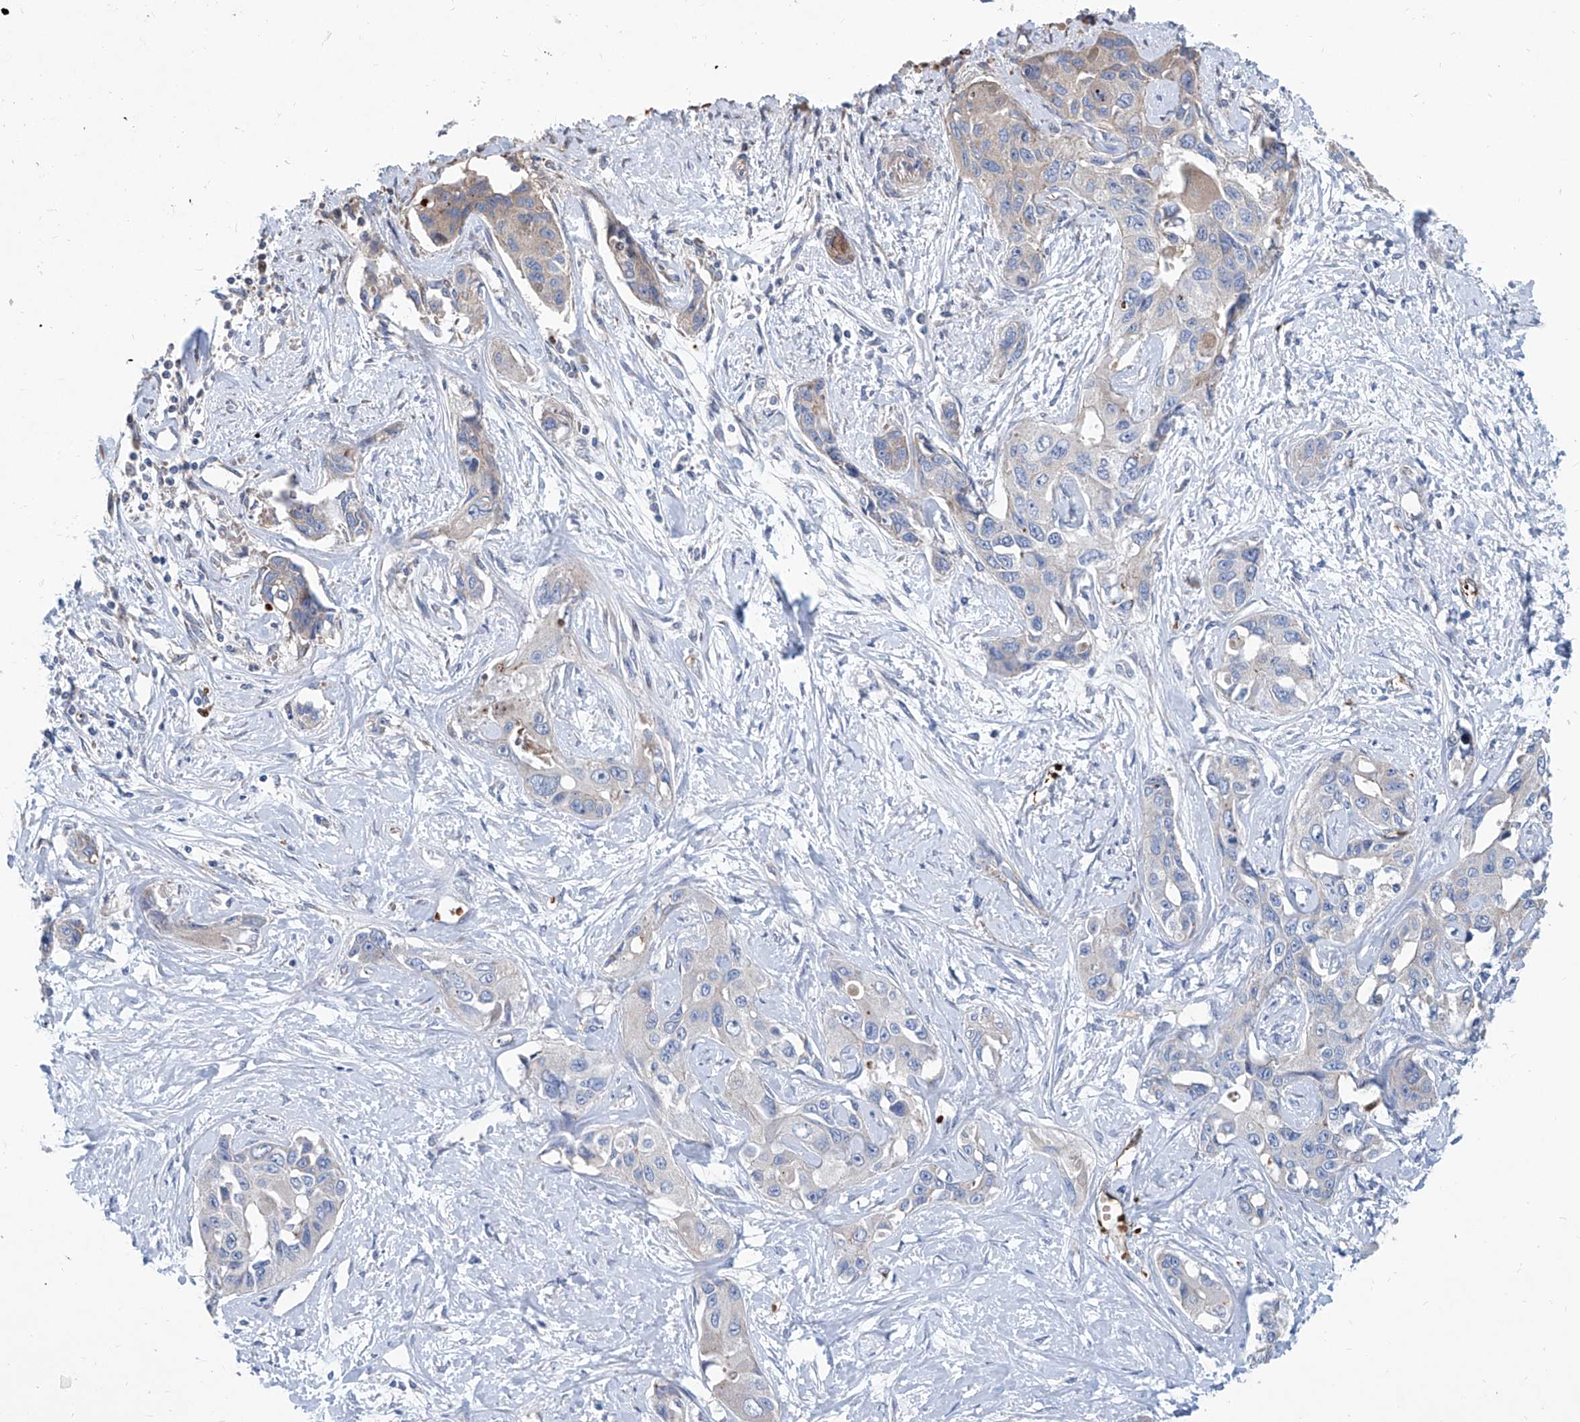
{"staining": {"intensity": "negative", "quantity": "none", "location": "none"}, "tissue": "liver cancer", "cell_type": "Tumor cells", "image_type": "cancer", "snomed": [{"axis": "morphology", "description": "Cholangiocarcinoma"}, {"axis": "topography", "description": "Liver"}], "caption": "Micrograph shows no protein positivity in tumor cells of liver cholangiocarcinoma tissue.", "gene": "FPR2", "patient": {"sex": "male", "age": 59}}